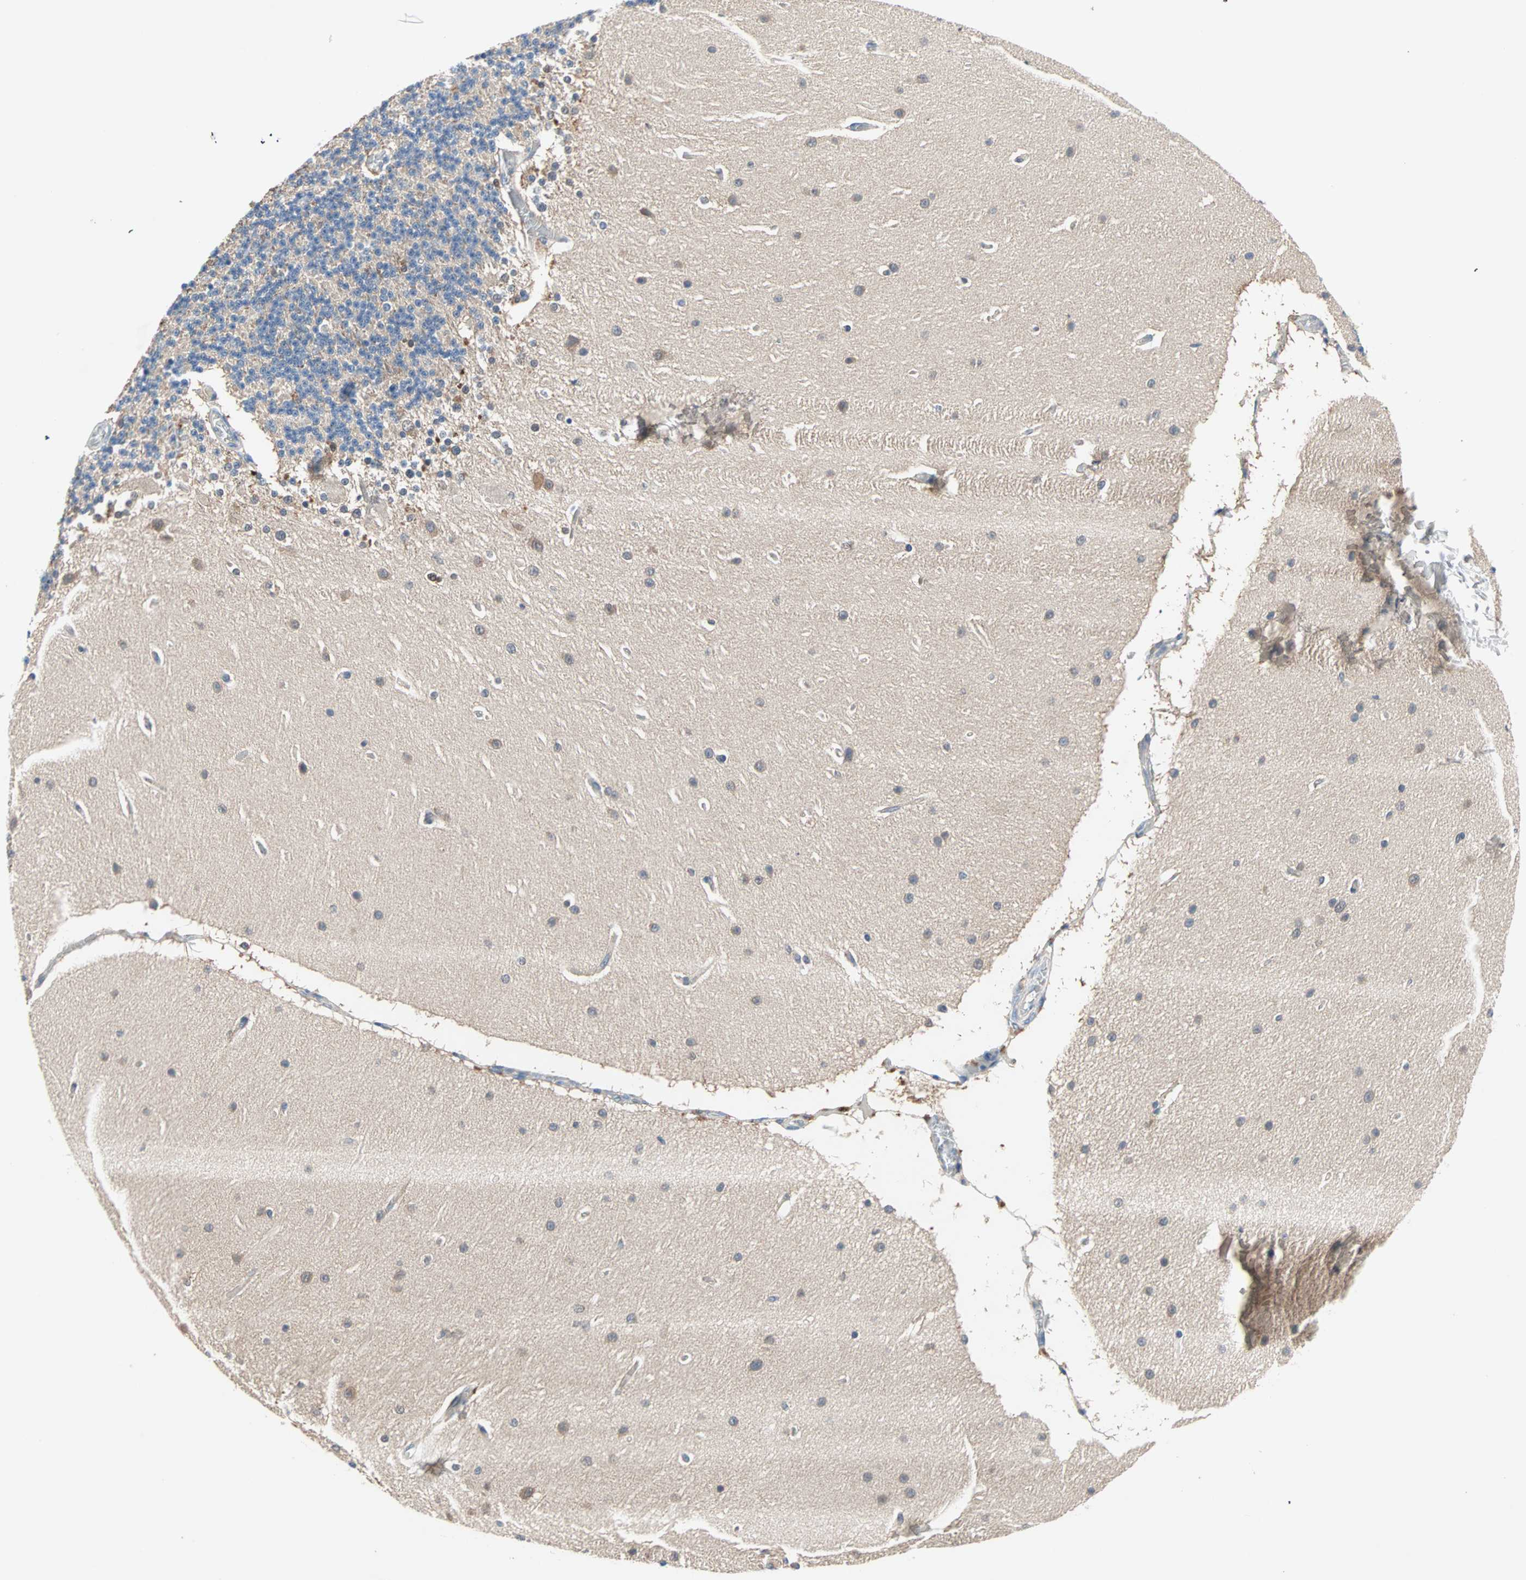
{"staining": {"intensity": "moderate", "quantity": "<25%", "location": "cytoplasmic/membranous"}, "tissue": "cerebellum", "cell_type": "Cells in granular layer", "image_type": "normal", "snomed": [{"axis": "morphology", "description": "Normal tissue, NOS"}, {"axis": "topography", "description": "Cerebellum"}], "caption": "Human cerebellum stained with a brown dye demonstrates moderate cytoplasmic/membranous positive positivity in about <25% of cells in granular layer.", "gene": "MPI", "patient": {"sex": "female", "age": 54}}